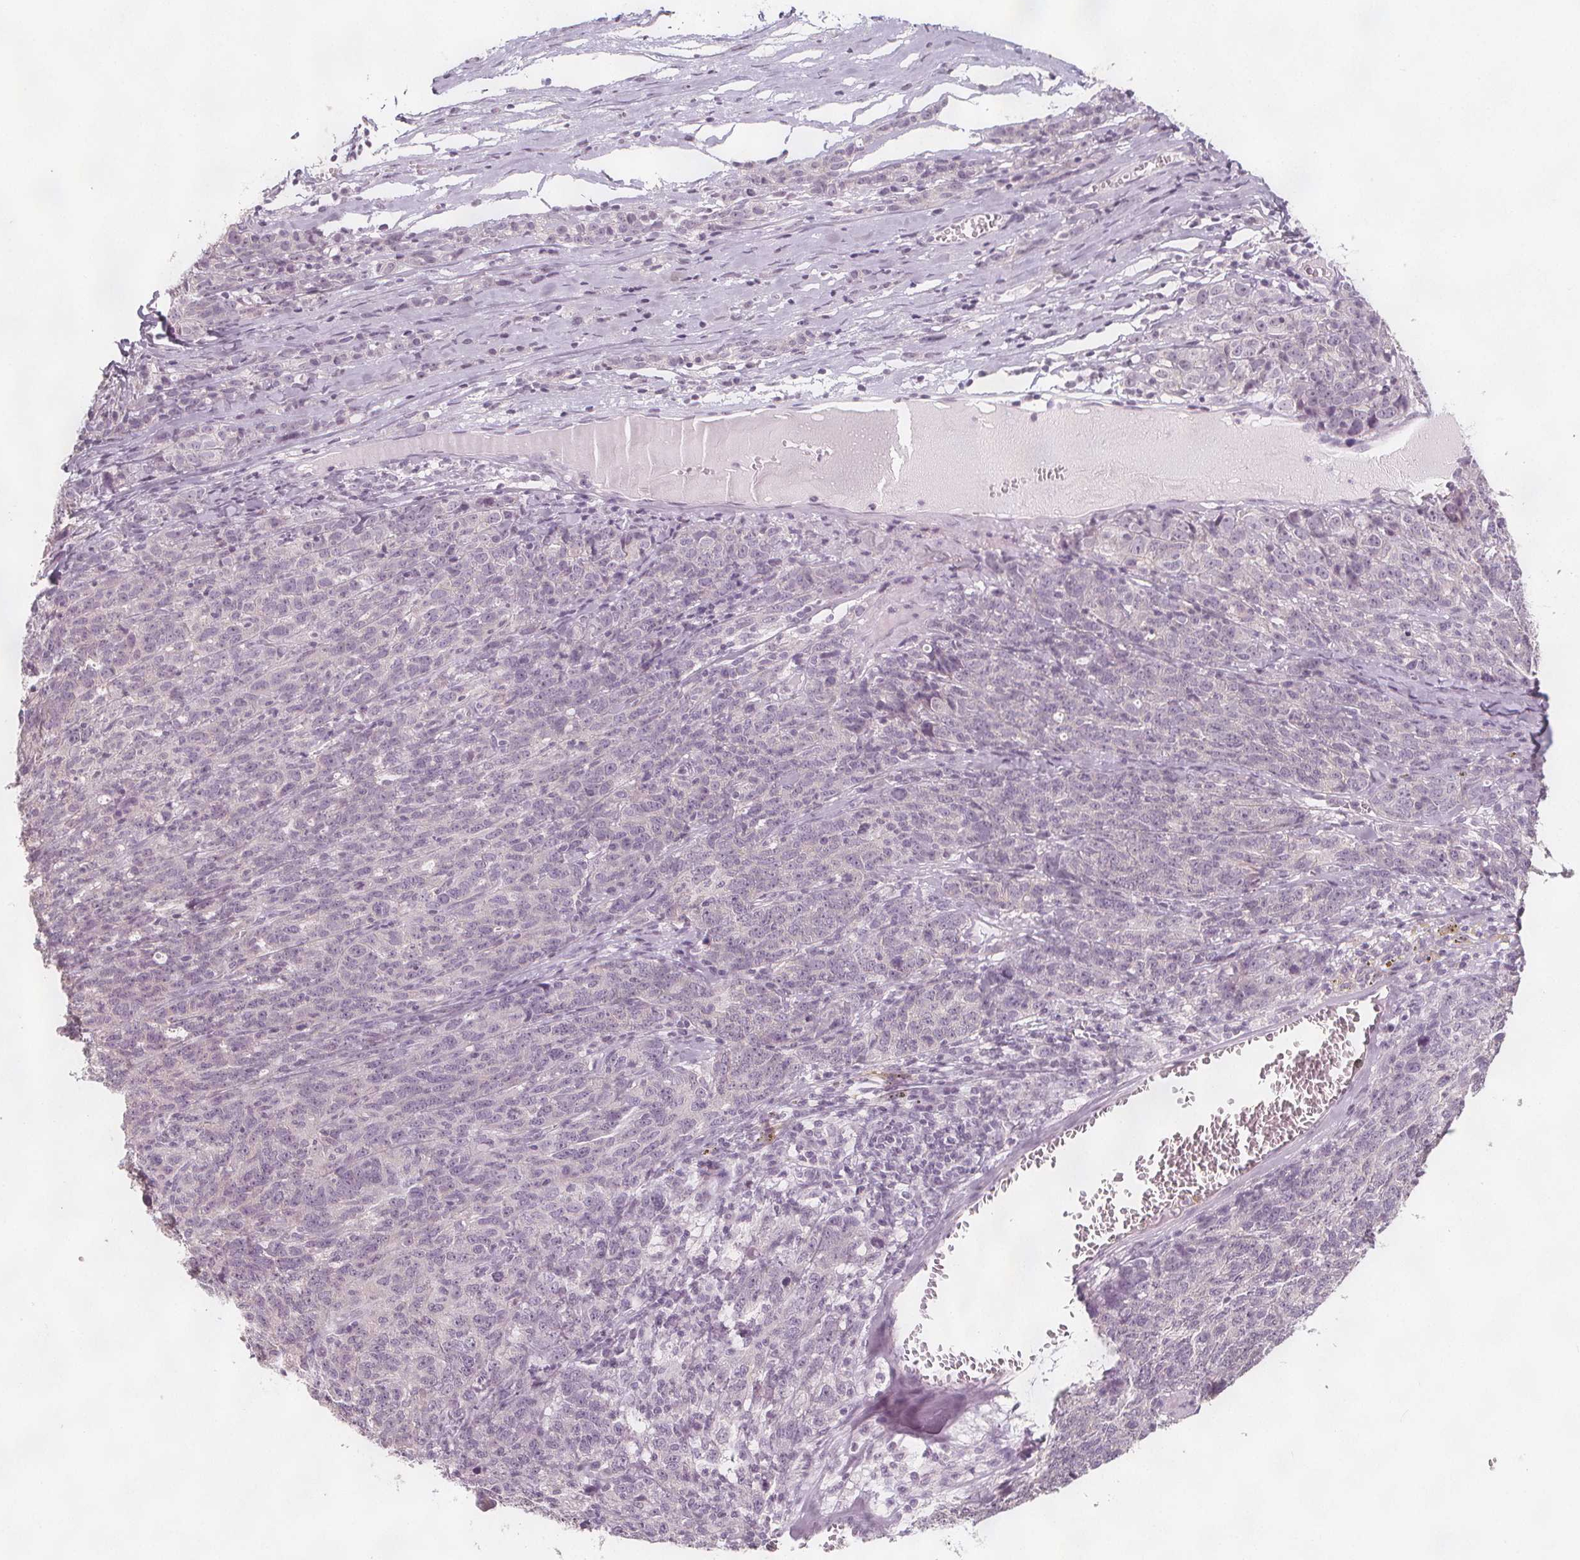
{"staining": {"intensity": "negative", "quantity": "none", "location": "none"}, "tissue": "ovarian cancer", "cell_type": "Tumor cells", "image_type": "cancer", "snomed": [{"axis": "morphology", "description": "Cystadenocarcinoma, serous, NOS"}, {"axis": "topography", "description": "Ovary"}], "caption": "There is no significant positivity in tumor cells of serous cystadenocarcinoma (ovarian). (Brightfield microscopy of DAB immunohistochemistry at high magnification).", "gene": "C1orf167", "patient": {"sex": "female", "age": 71}}